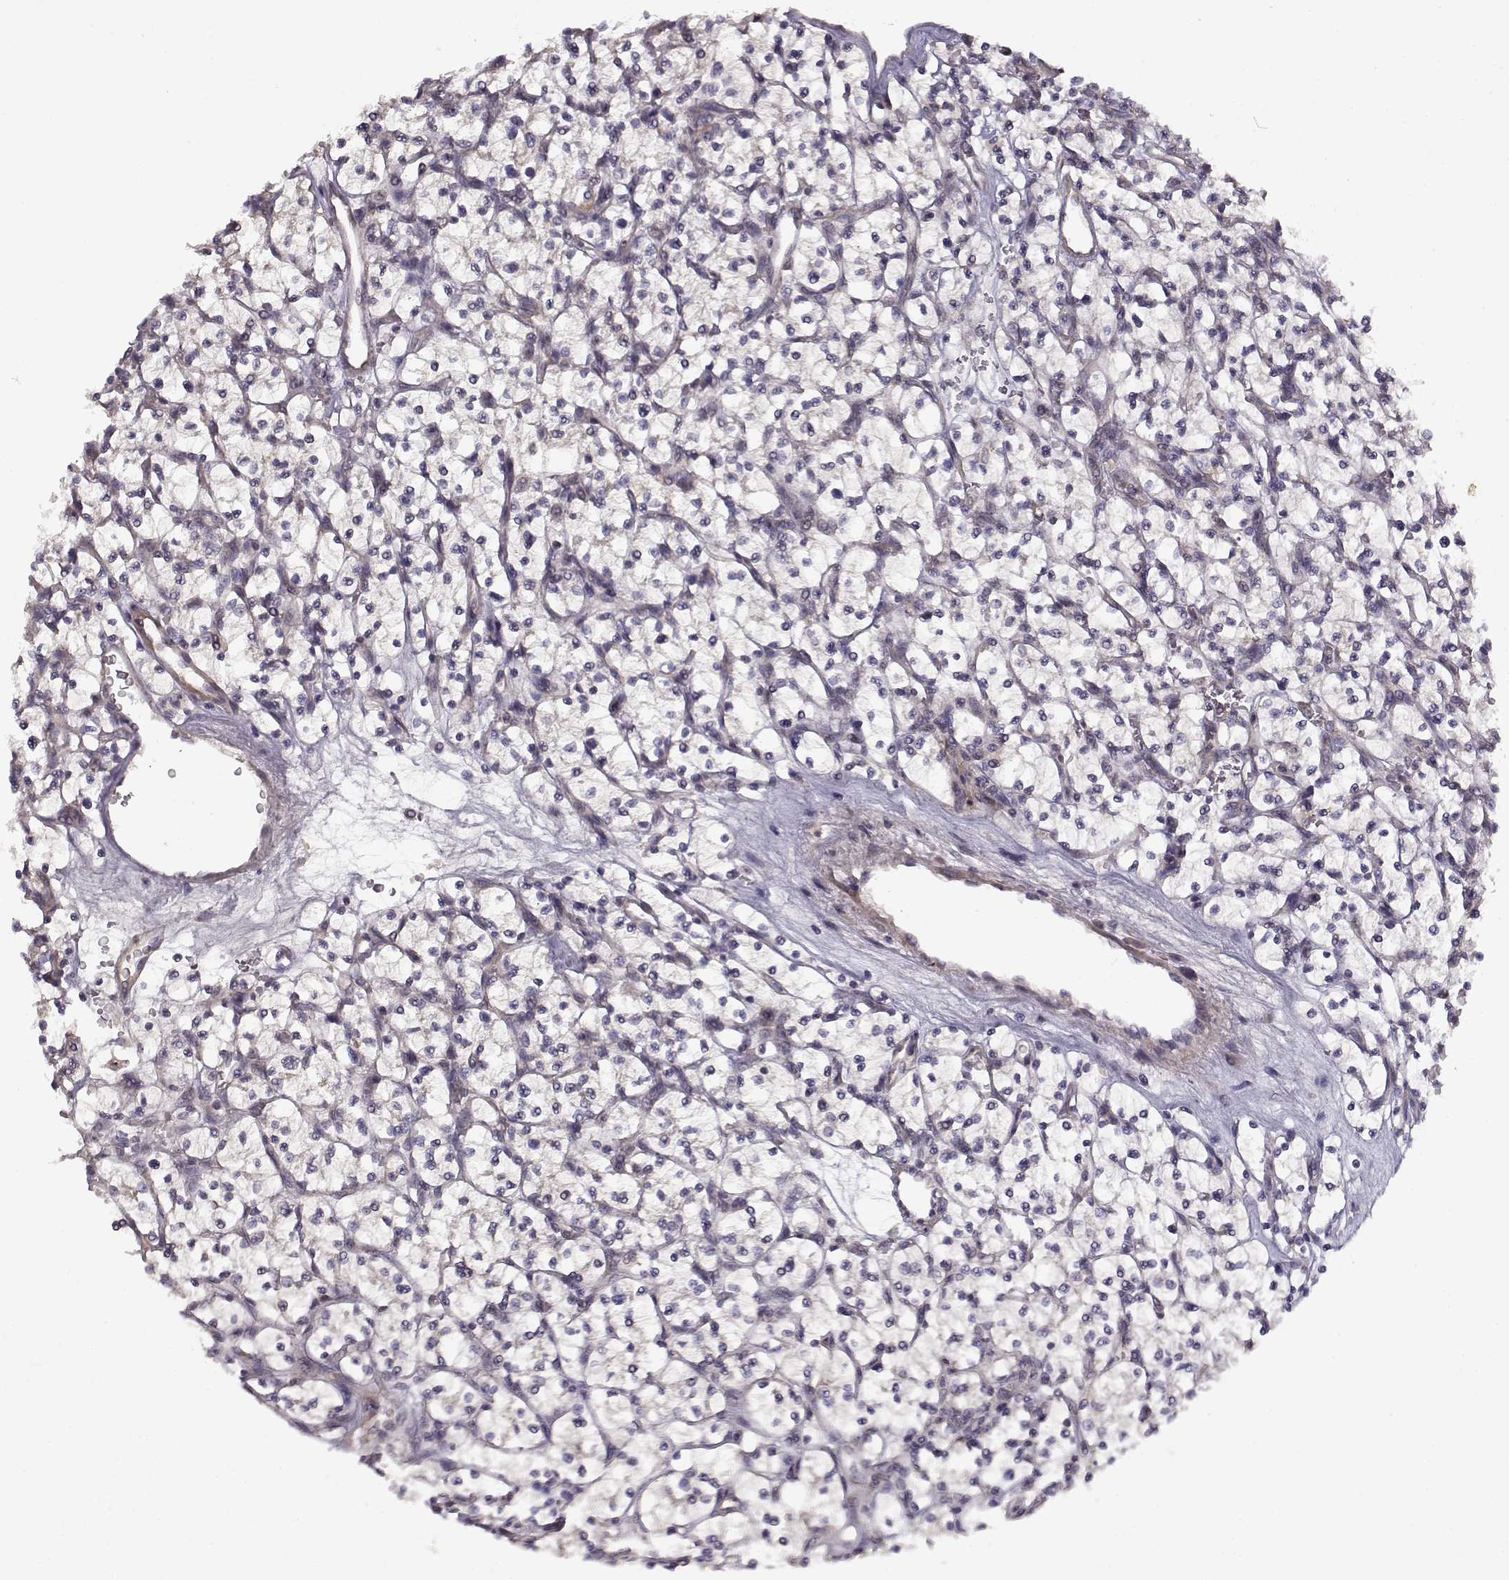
{"staining": {"intensity": "negative", "quantity": "none", "location": "none"}, "tissue": "renal cancer", "cell_type": "Tumor cells", "image_type": "cancer", "snomed": [{"axis": "morphology", "description": "Adenocarcinoma, NOS"}, {"axis": "topography", "description": "Kidney"}], "caption": "Immunohistochemistry (IHC) micrograph of neoplastic tissue: renal adenocarcinoma stained with DAB reveals no significant protein expression in tumor cells.", "gene": "ENTPD8", "patient": {"sex": "female", "age": 64}}